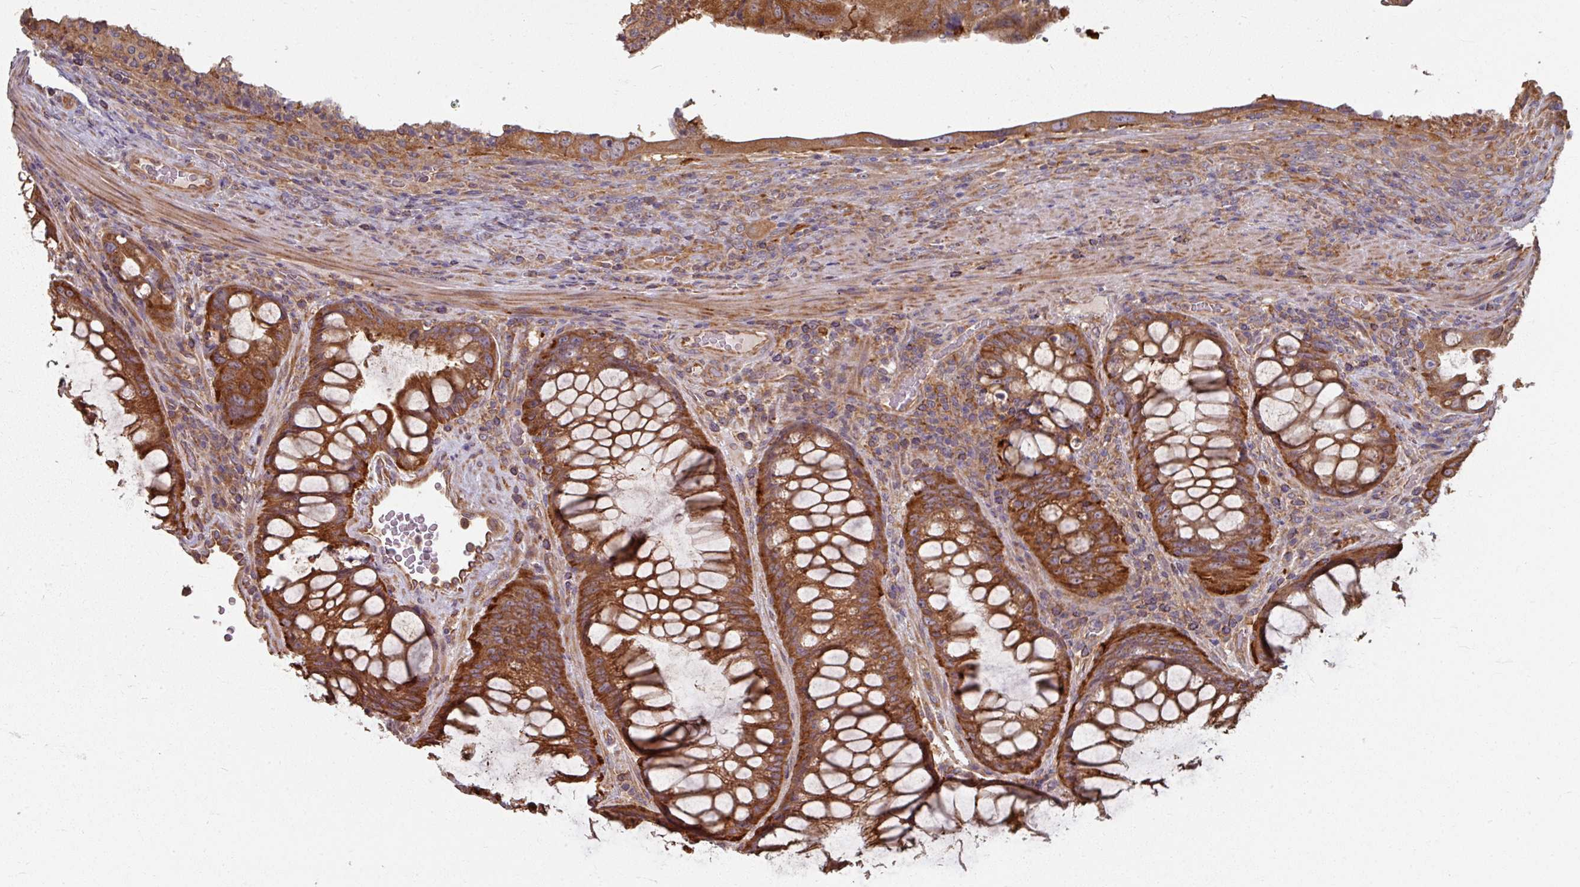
{"staining": {"intensity": "moderate", "quantity": ">75%", "location": "cytoplasmic/membranous"}, "tissue": "colorectal cancer", "cell_type": "Tumor cells", "image_type": "cancer", "snomed": [{"axis": "morphology", "description": "Adenocarcinoma, NOS"}, {"axis": "topography", "description": "Rectum"}], "caption": "Protein staining exhibits moderate cytoplasmic/membranous positivity in about >75% of tumor cells in colorectal cancer.", "gene": "CCDC68", "patient": {"sex": "male", "age": 63}}